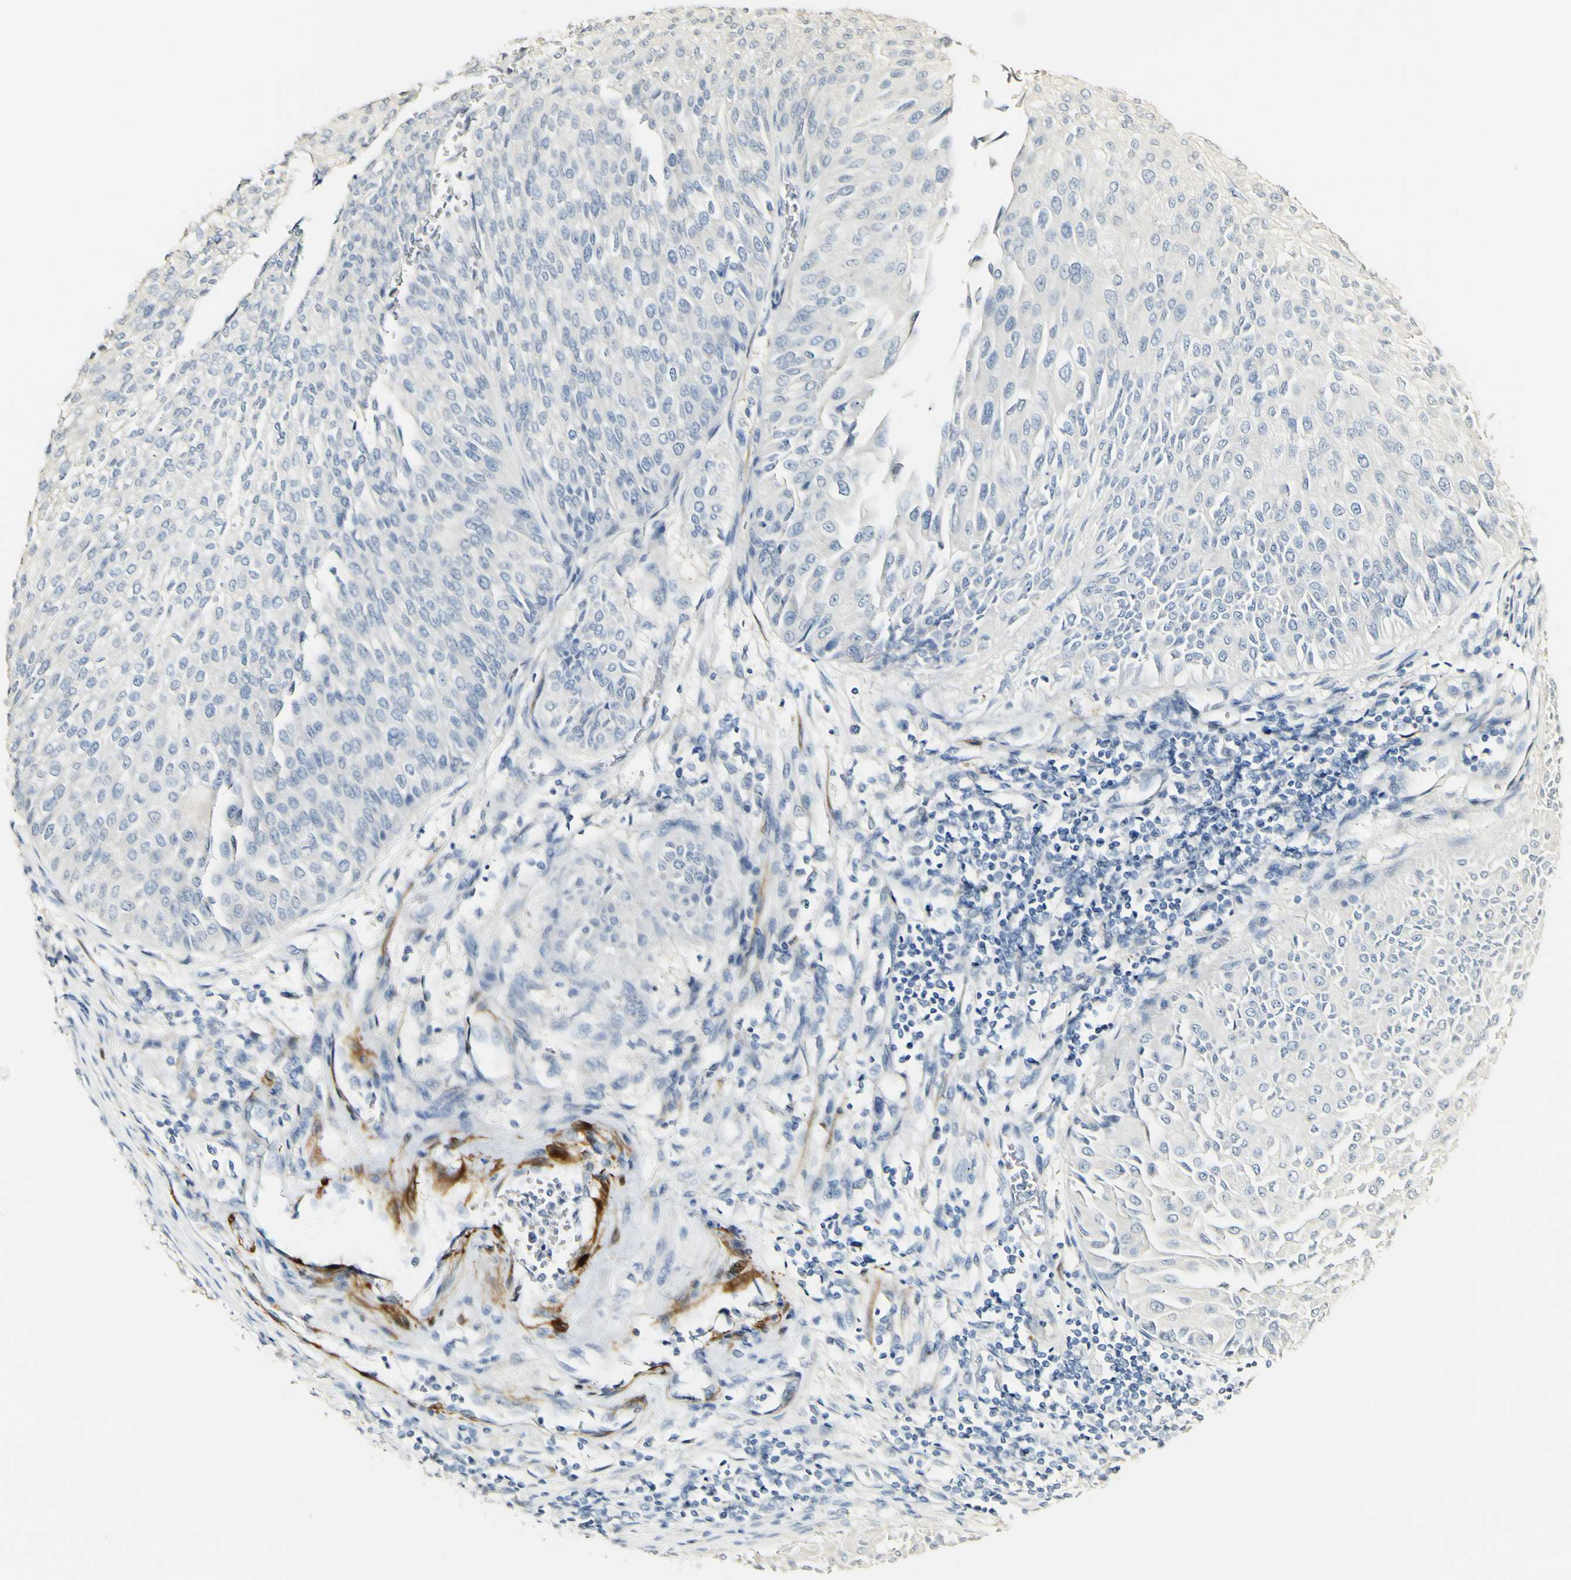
{"staining": {"intensity": "negative", "quantity": "none", "location": "none"}, "tissue": "urothelial cancer", "cell_type": "Tumor cells", "image_type": "cancer", "snomed": [{"axis": "morphology", "description": "Urothelial carcinoma, Low grade"}, {"axis": "topography", "description": "Urinary bladder"}], "caption": "Immunohistochemistry photomicrograph of neoplastic tissue: human urothelial cancer stained with DAB exhibits no significant protein expression in tumor cells.", "gene": "FMO3", "patient": {"sex": "male", "age": 67}}